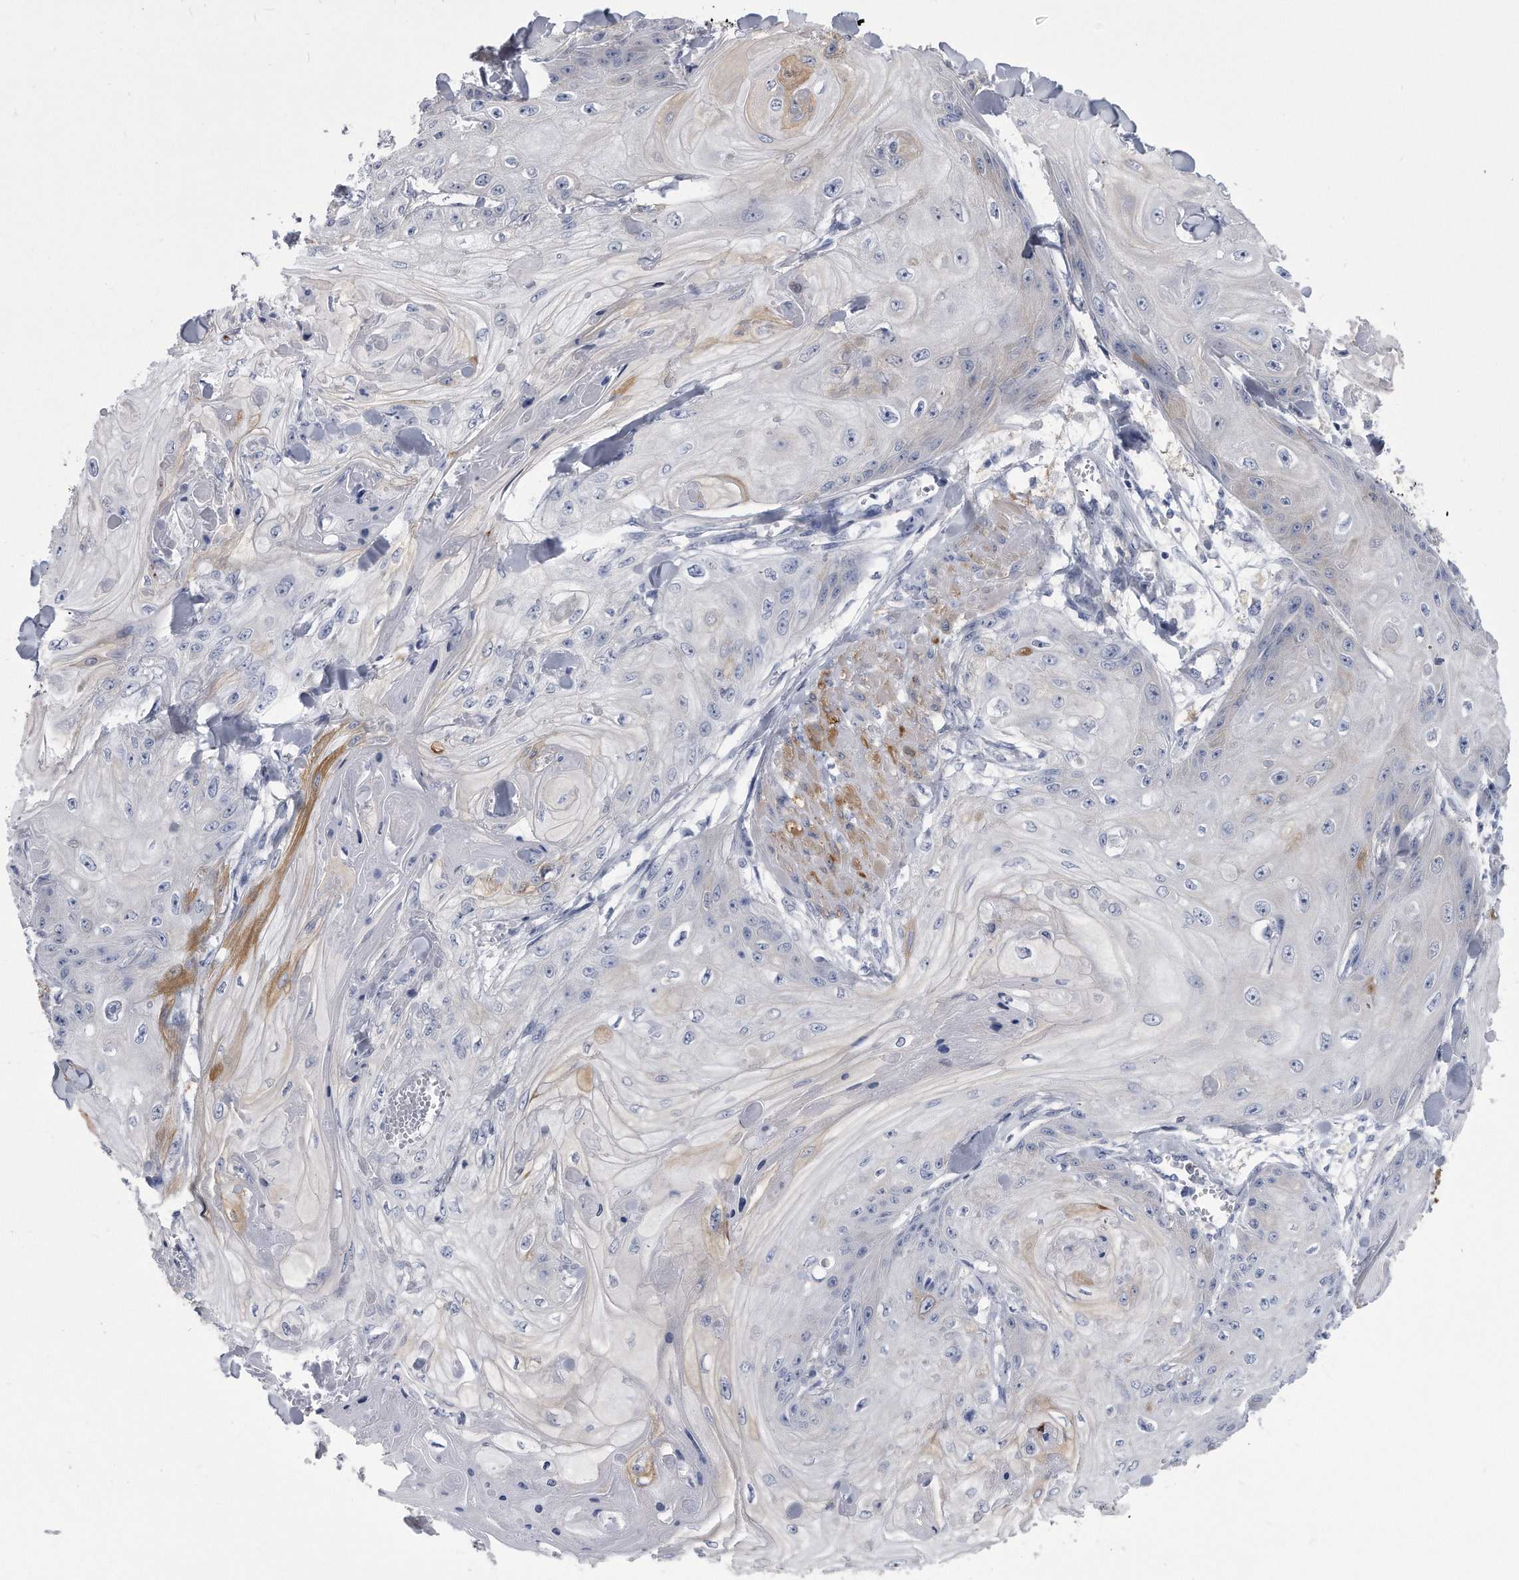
{"staining": {"intensity": "moderate", "quantity": "<25%", "location": "cytoplasmic/membranous"}, "tissue": "skin cancer", "cell_type": "Tumor cells", "image_type": "cancer", "snomed": [{"axis": "morphology", "description": "Squamous cell carcinoma, NOS"}, {"axis": "topography", "description": "Skin"}], "caption": "This histopathology image displays skin cancer (squamous cell carcinoma) stained with immunohistochemistry to label a protein in brown. The cytoplasmic/membranous of tumor cells show moderate positivity for the protein. Nuclei are counter-stained blue.", "gene": "PYGB", "patient": {"sex": "male", "age": 74}}